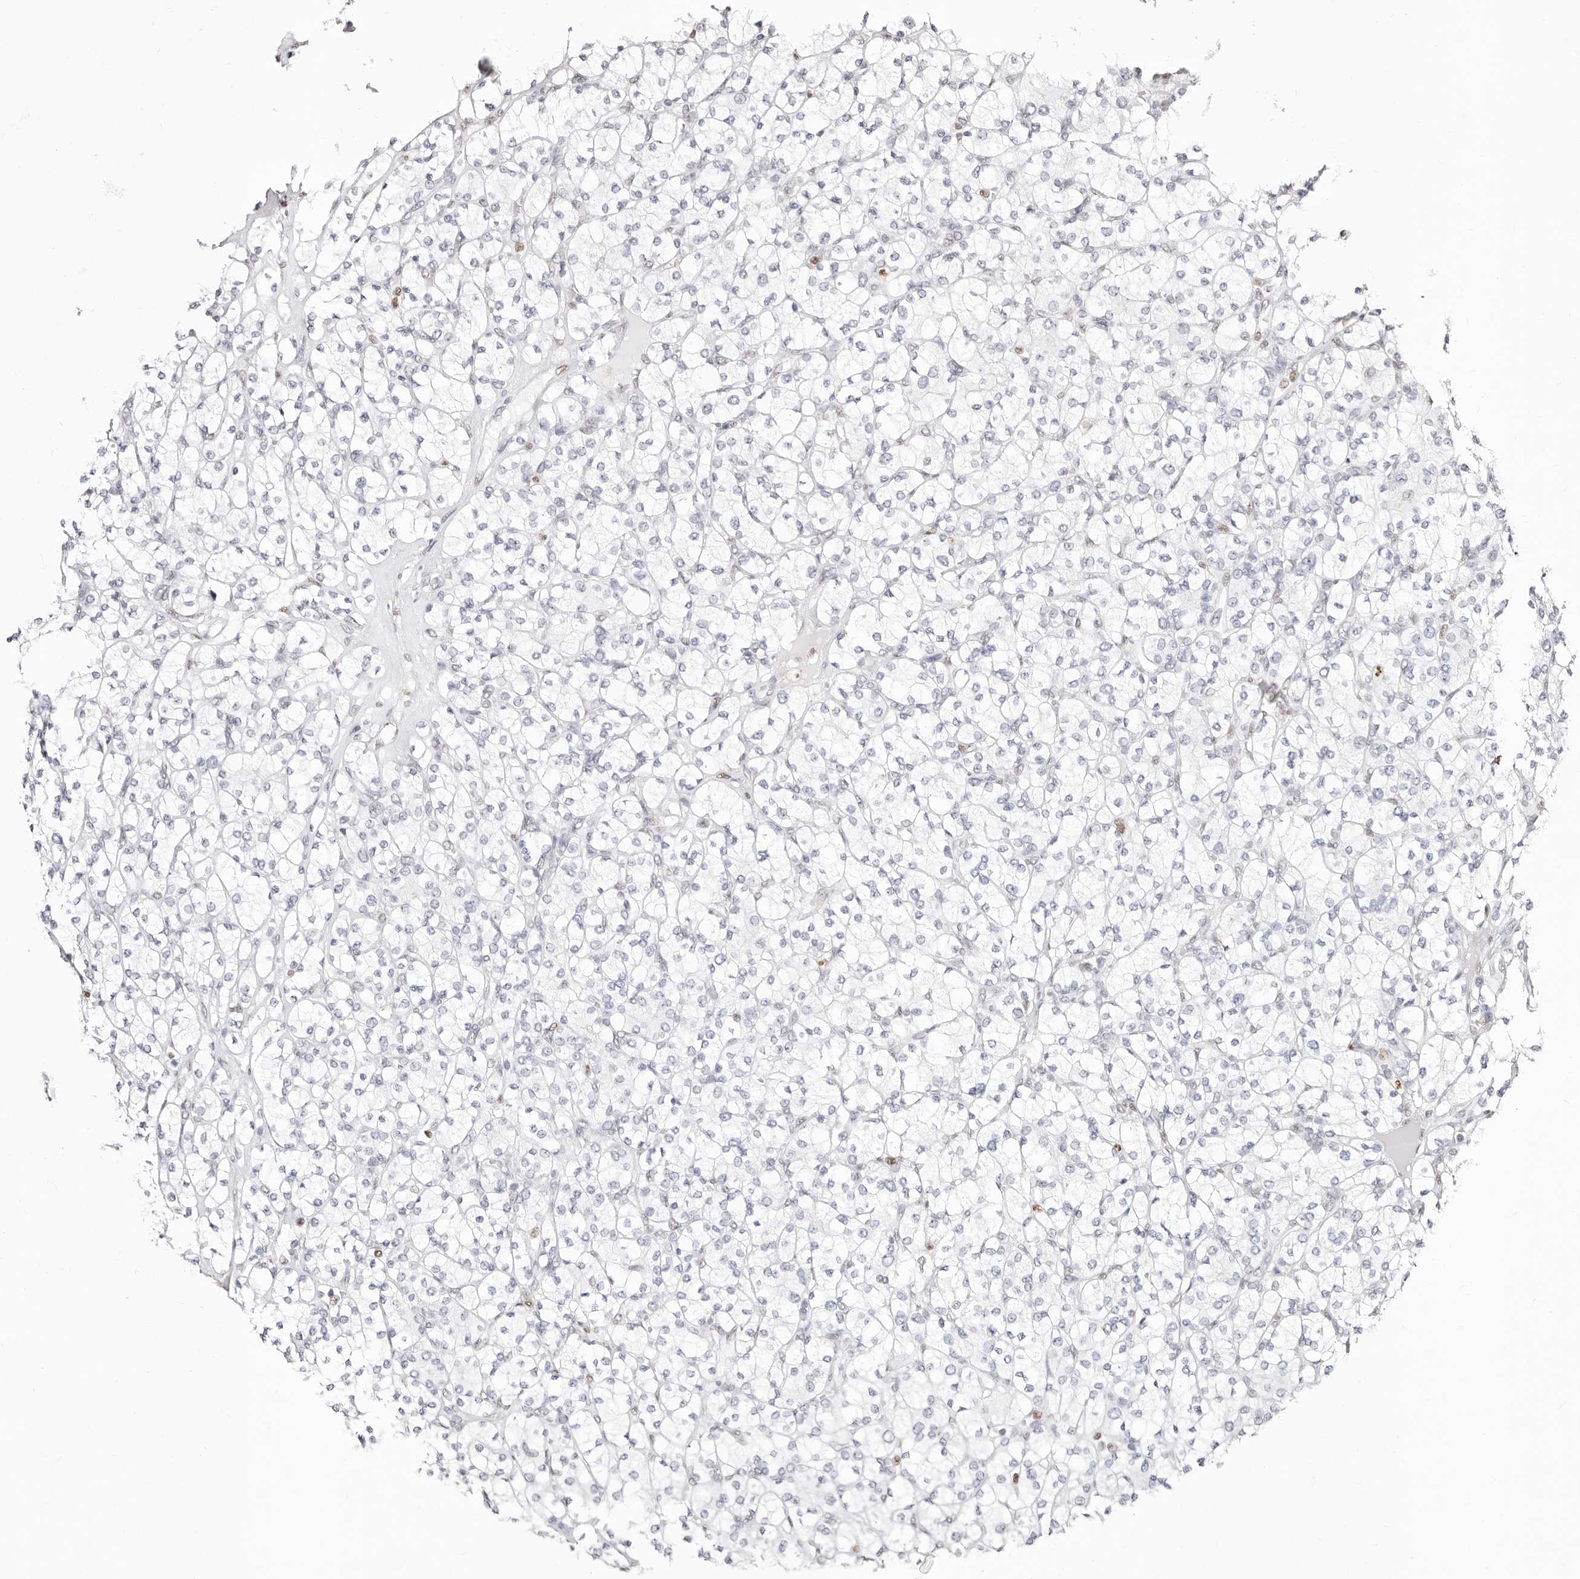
{"staining": {"intensity": "negative", "quantity": "none", "location": "none"}, "tissue": "renal cancer", "cell_type": "Tumor cells", "image_type": "cancer", "snomed": [{"axis": "morphology", "description": "Adenocarcinoma, NOS"}, {"axis": "topography", "description": "Kidney"}], "caption": "The image exhibits no significant staining in tumor cells of adenocarcinoma (renal).", "gene": "TKT", "patient": {"sex": "male", "age": 77}}